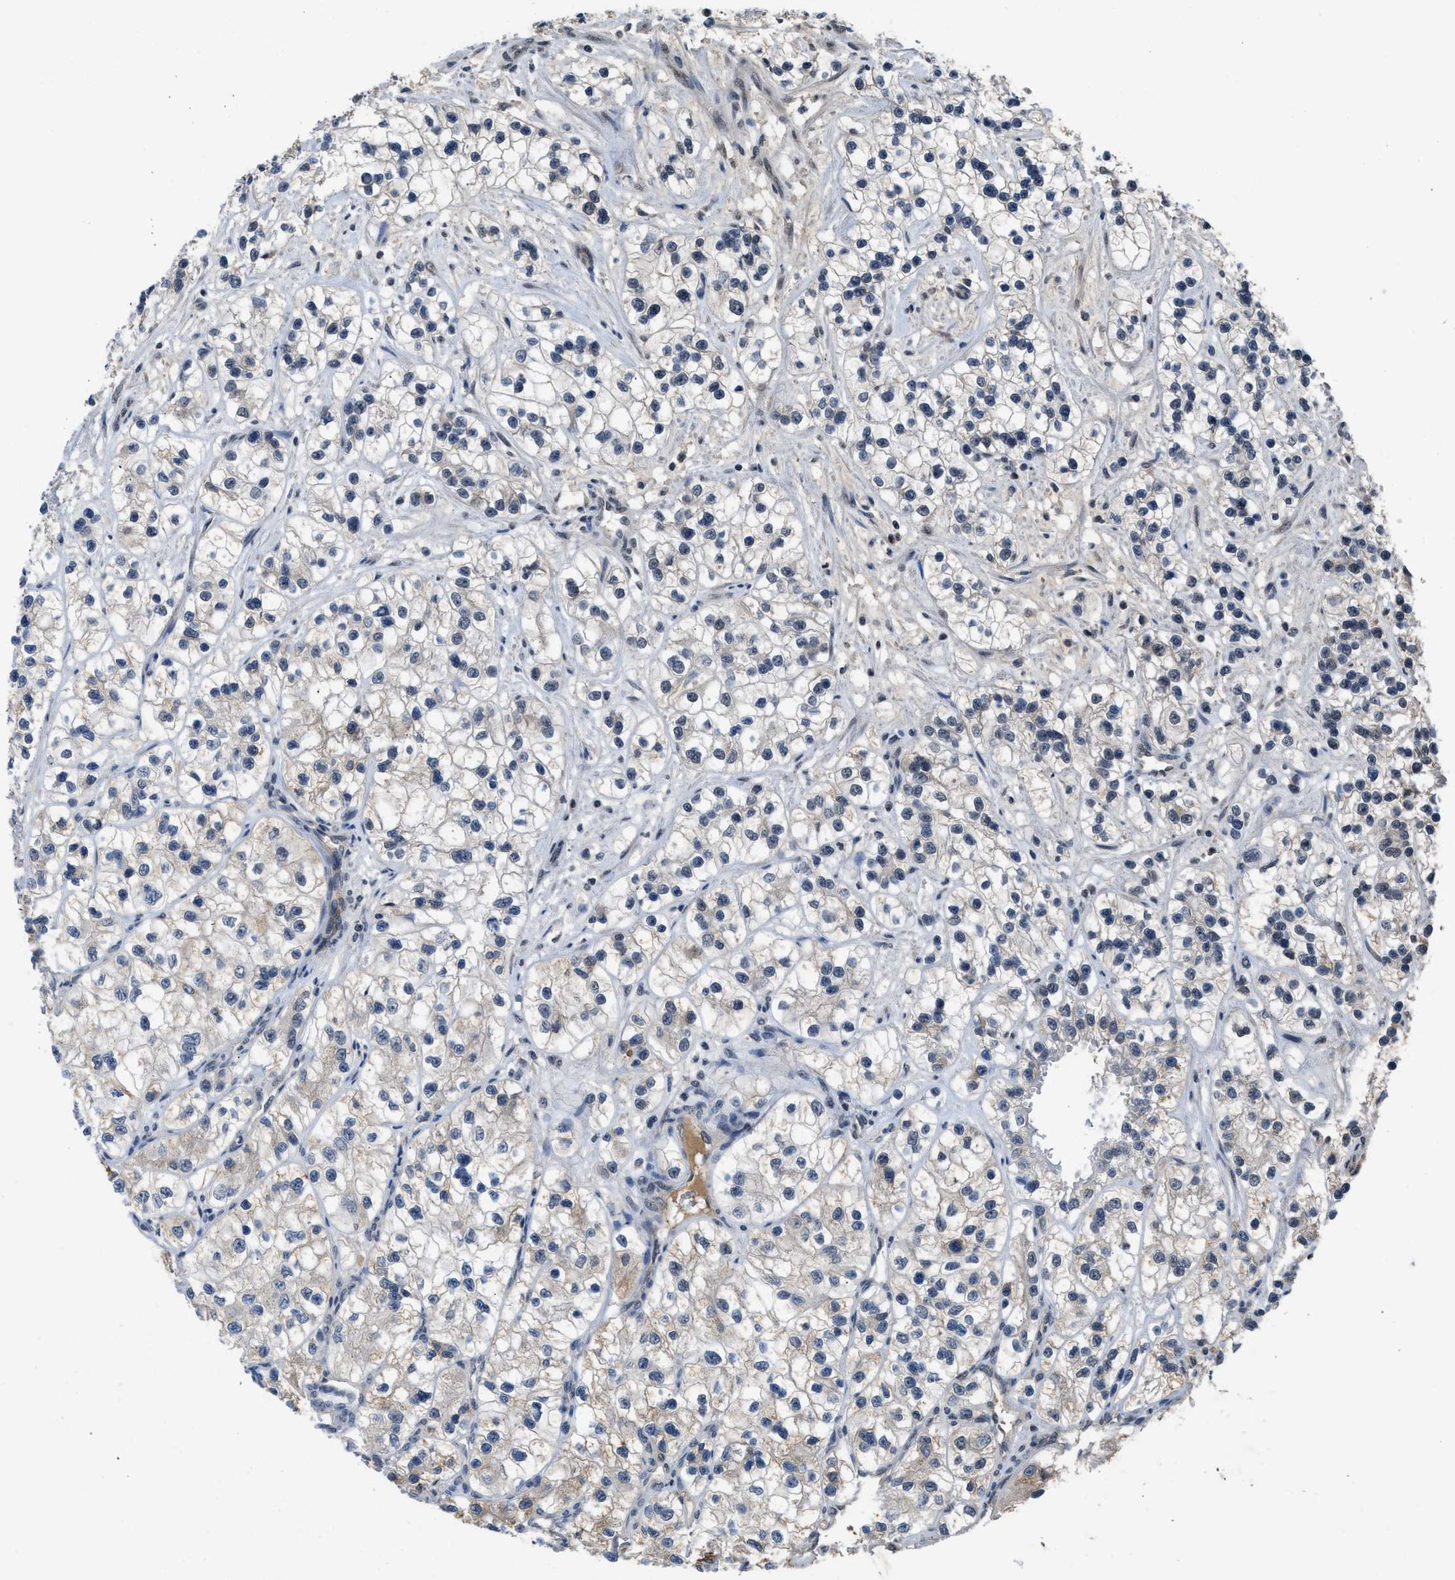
{"staining": {"intensity": "moderate", "quantity": "<25%", "location": "cytoplasmic/membranous"}, "tissue": "renal cancer", "cell_type": "Tumor cells", "image_type": "cancer", "snomed": [{"axis": "morphology", "description": "Adenocarcinoma, NOS"}, {"axis": "topography", "description": "Kidney"}], "caption": "An image of renal adenocarcinoma stained for a protein exhibits moderate cytoplasmic/membranous brown staining in tumor cells. (DAB IHC, brown staining for protein, blue staining for nuclei).", "gene": "TERF2IP", "patient": {"sex": "female", "age": 57}}